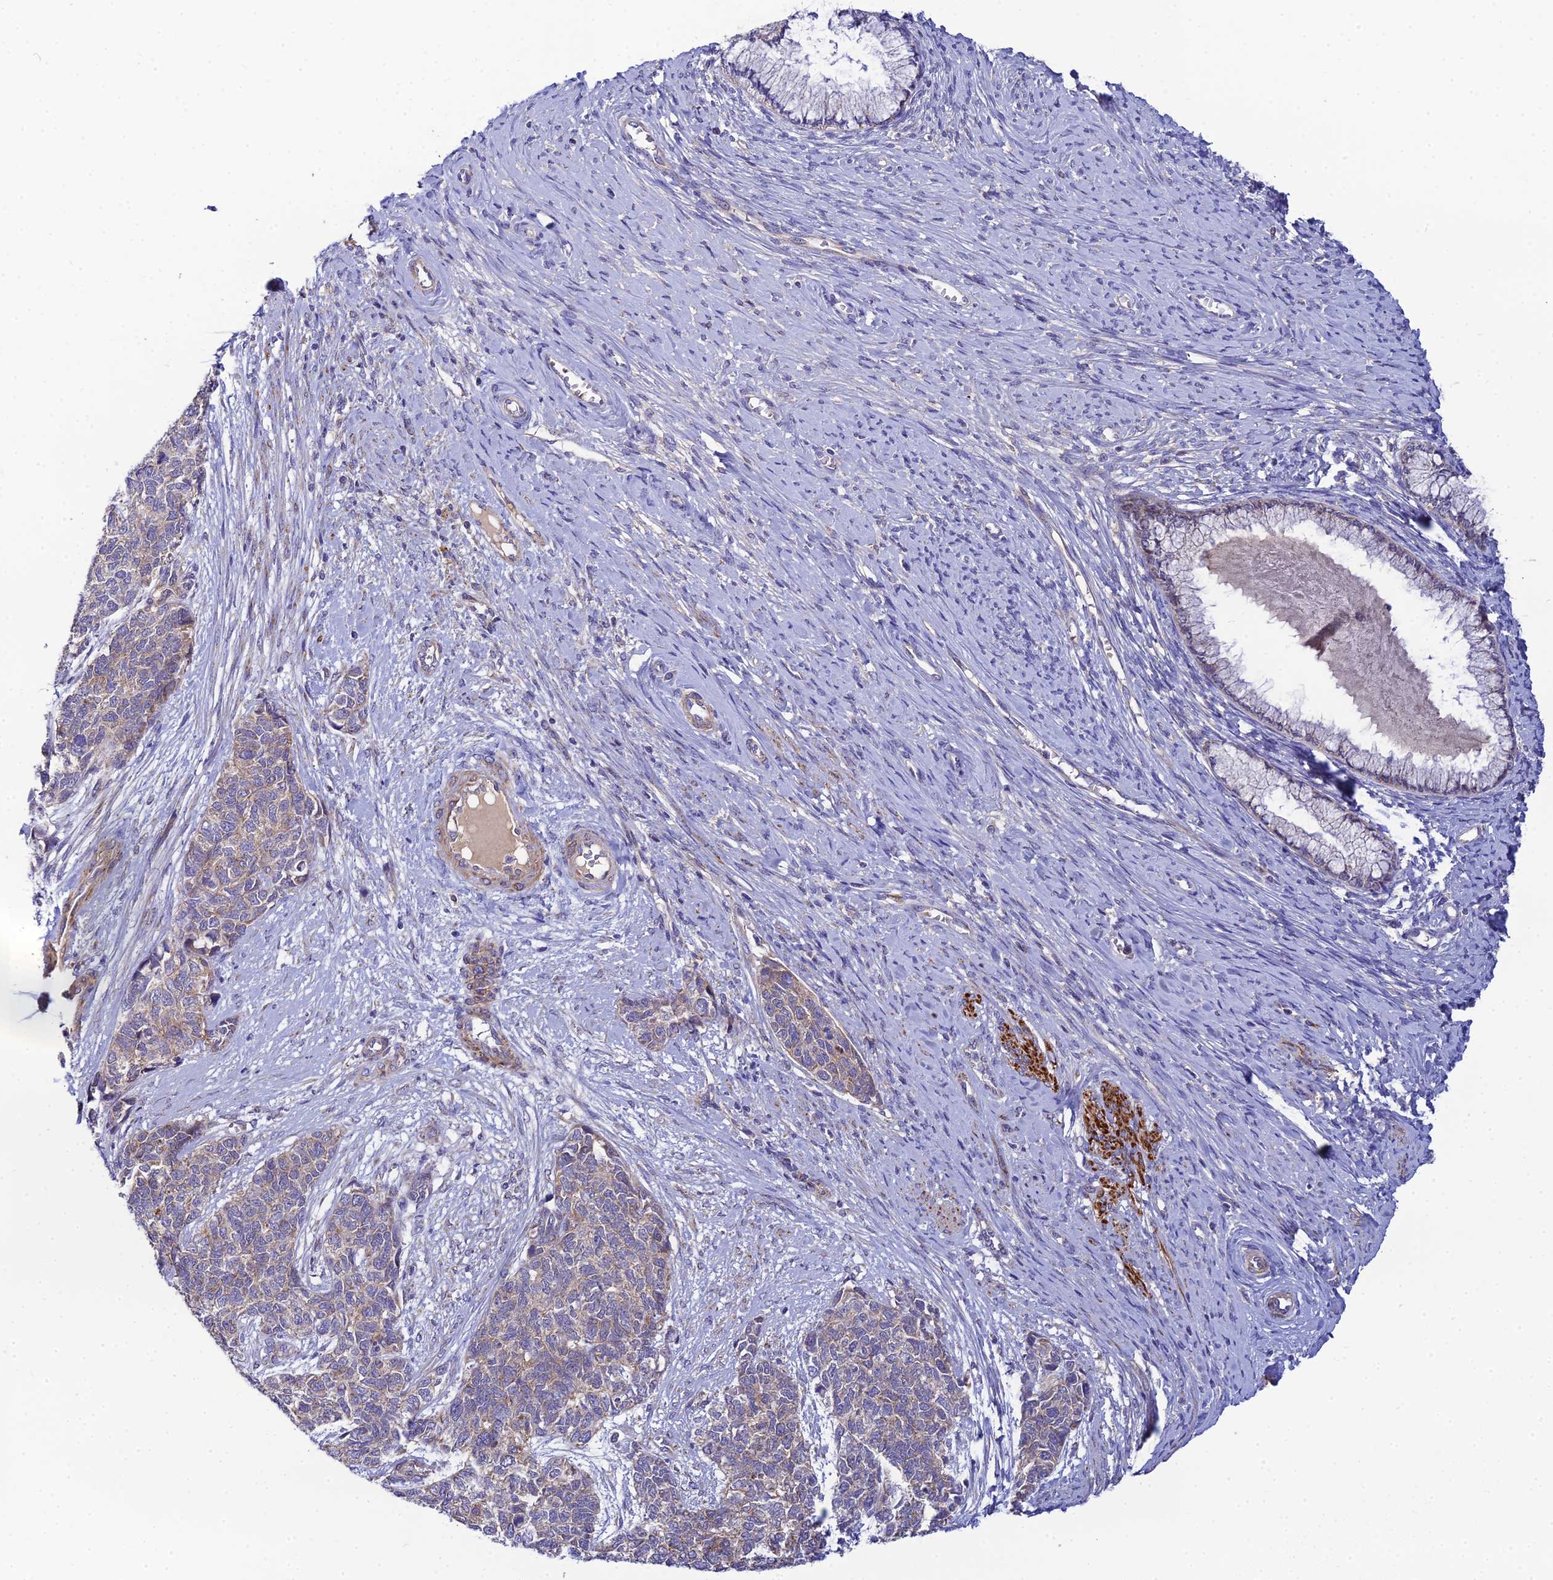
{"staining": {"intensity": "weak", "quantity": "25%-75%", "location": "cytoplasmic/membranous"}, "tissue": "cervical cancer", "cell_type": "Tumor cells", "image_type": "cancer", "snomed": [{"axis": "morphology", "description": "Squamous cell carcinoma, NOS"}, {"axis": "topography", "description": "Cervix"}], "caption": "Immunohistochemistry (IHC) histopathology image of cervical cancer stained for a protein (brown), which displays low levels of weak cytoplasmic/membranous positivity in about 25%-75% of tumor cells.", "gene": "ACOT2", "patient": {"sex": "female", "age": 63}}